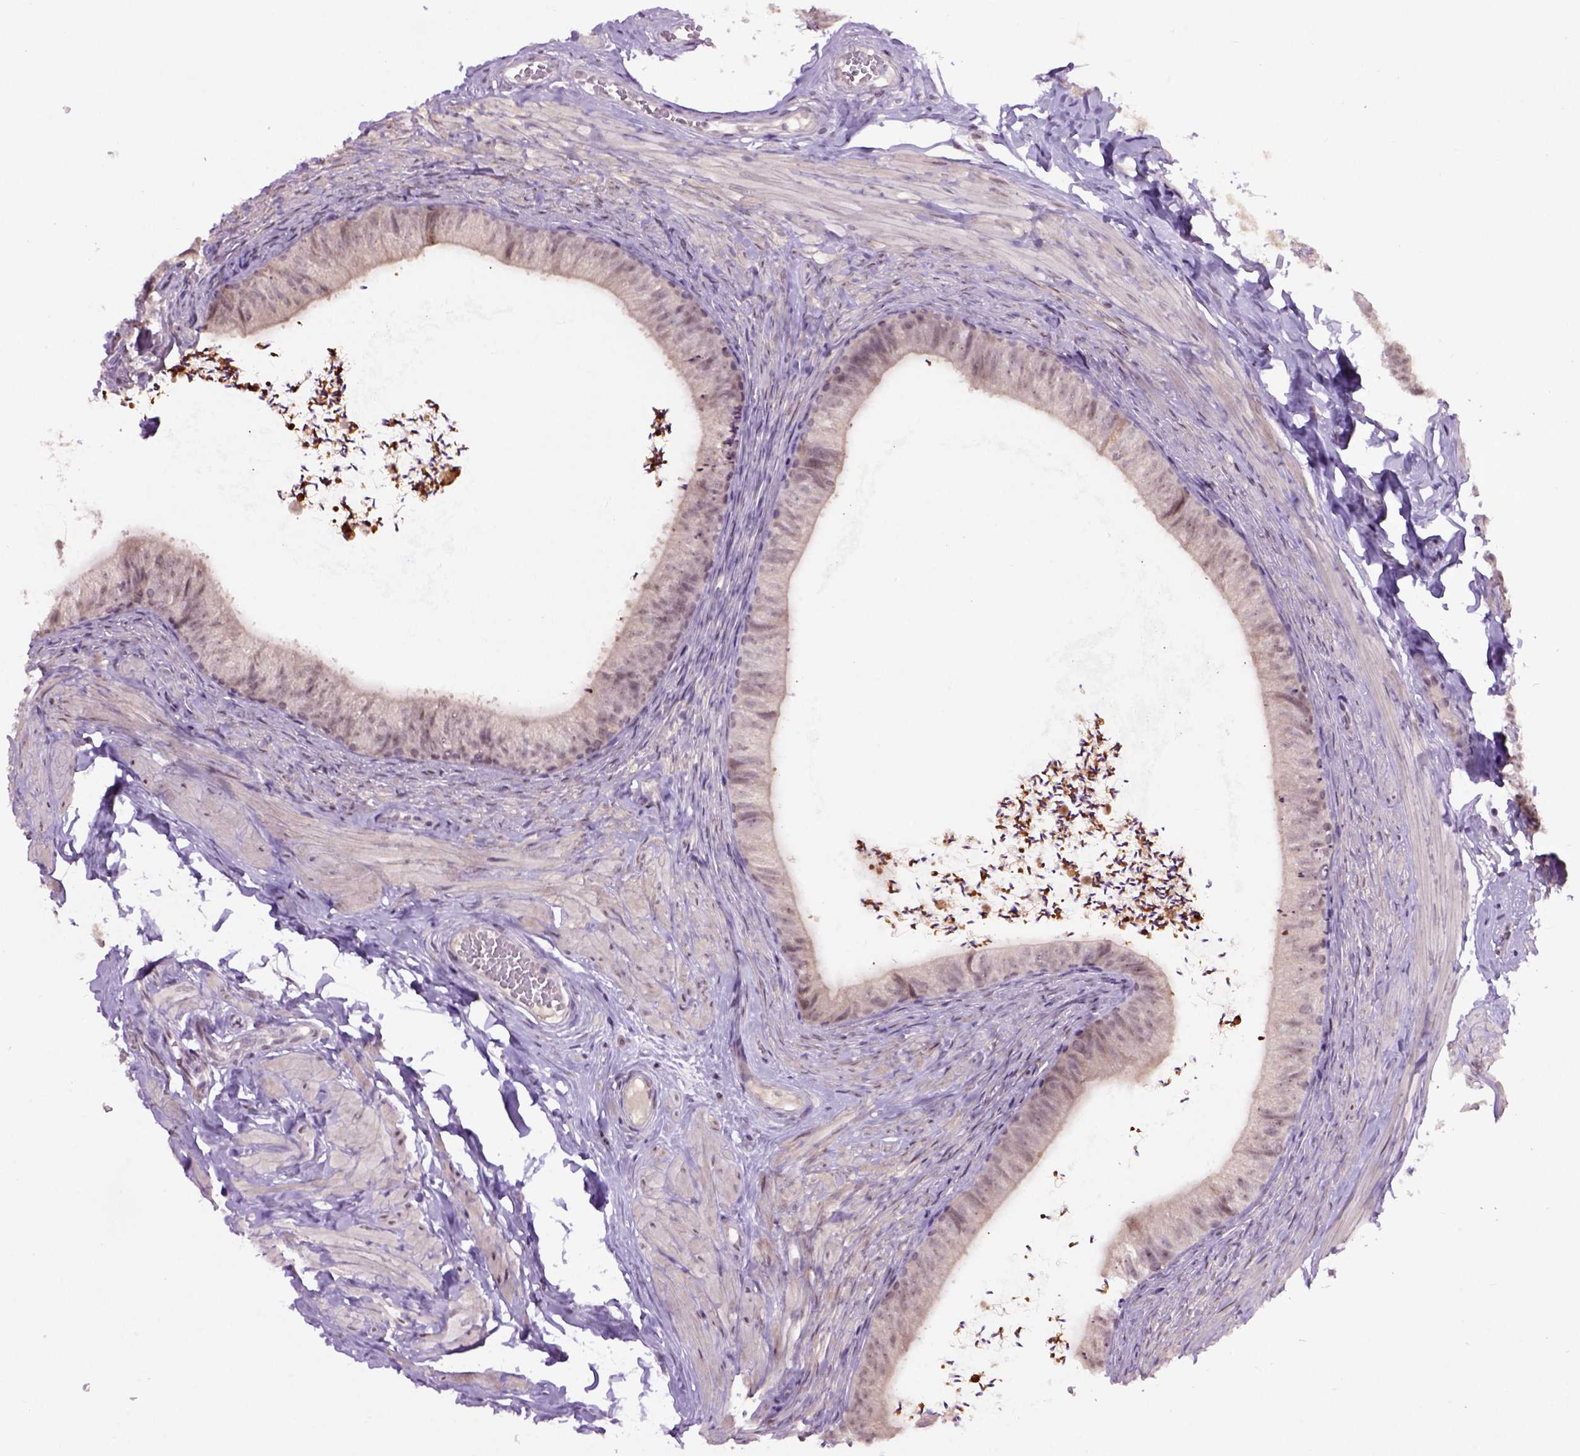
{"staining": {"intensity": "negative", "quantity": "none", "location": "none"}, "tissue": "epididymis", "cell_type": "Glandular cells", "image_type": "normal", "snomed": [{"axis": "morphology", "description": "Normal tissue, NOS"}, {"axis": "topography", "description": "Epididymis, spermatic cord, NOS"}, {"axis": "topography", "description": "Epididymis"}, {"axis": "topography", "description": "Peripheral nerve tissue"}], "caption": "A high-resolution image shows immunohistochemistry (IHC) staining of normal epididymis, which shows no significant expression in glandular cells.", "gene": "RAB43", "patient": {"sex": "male", "age": 29}}